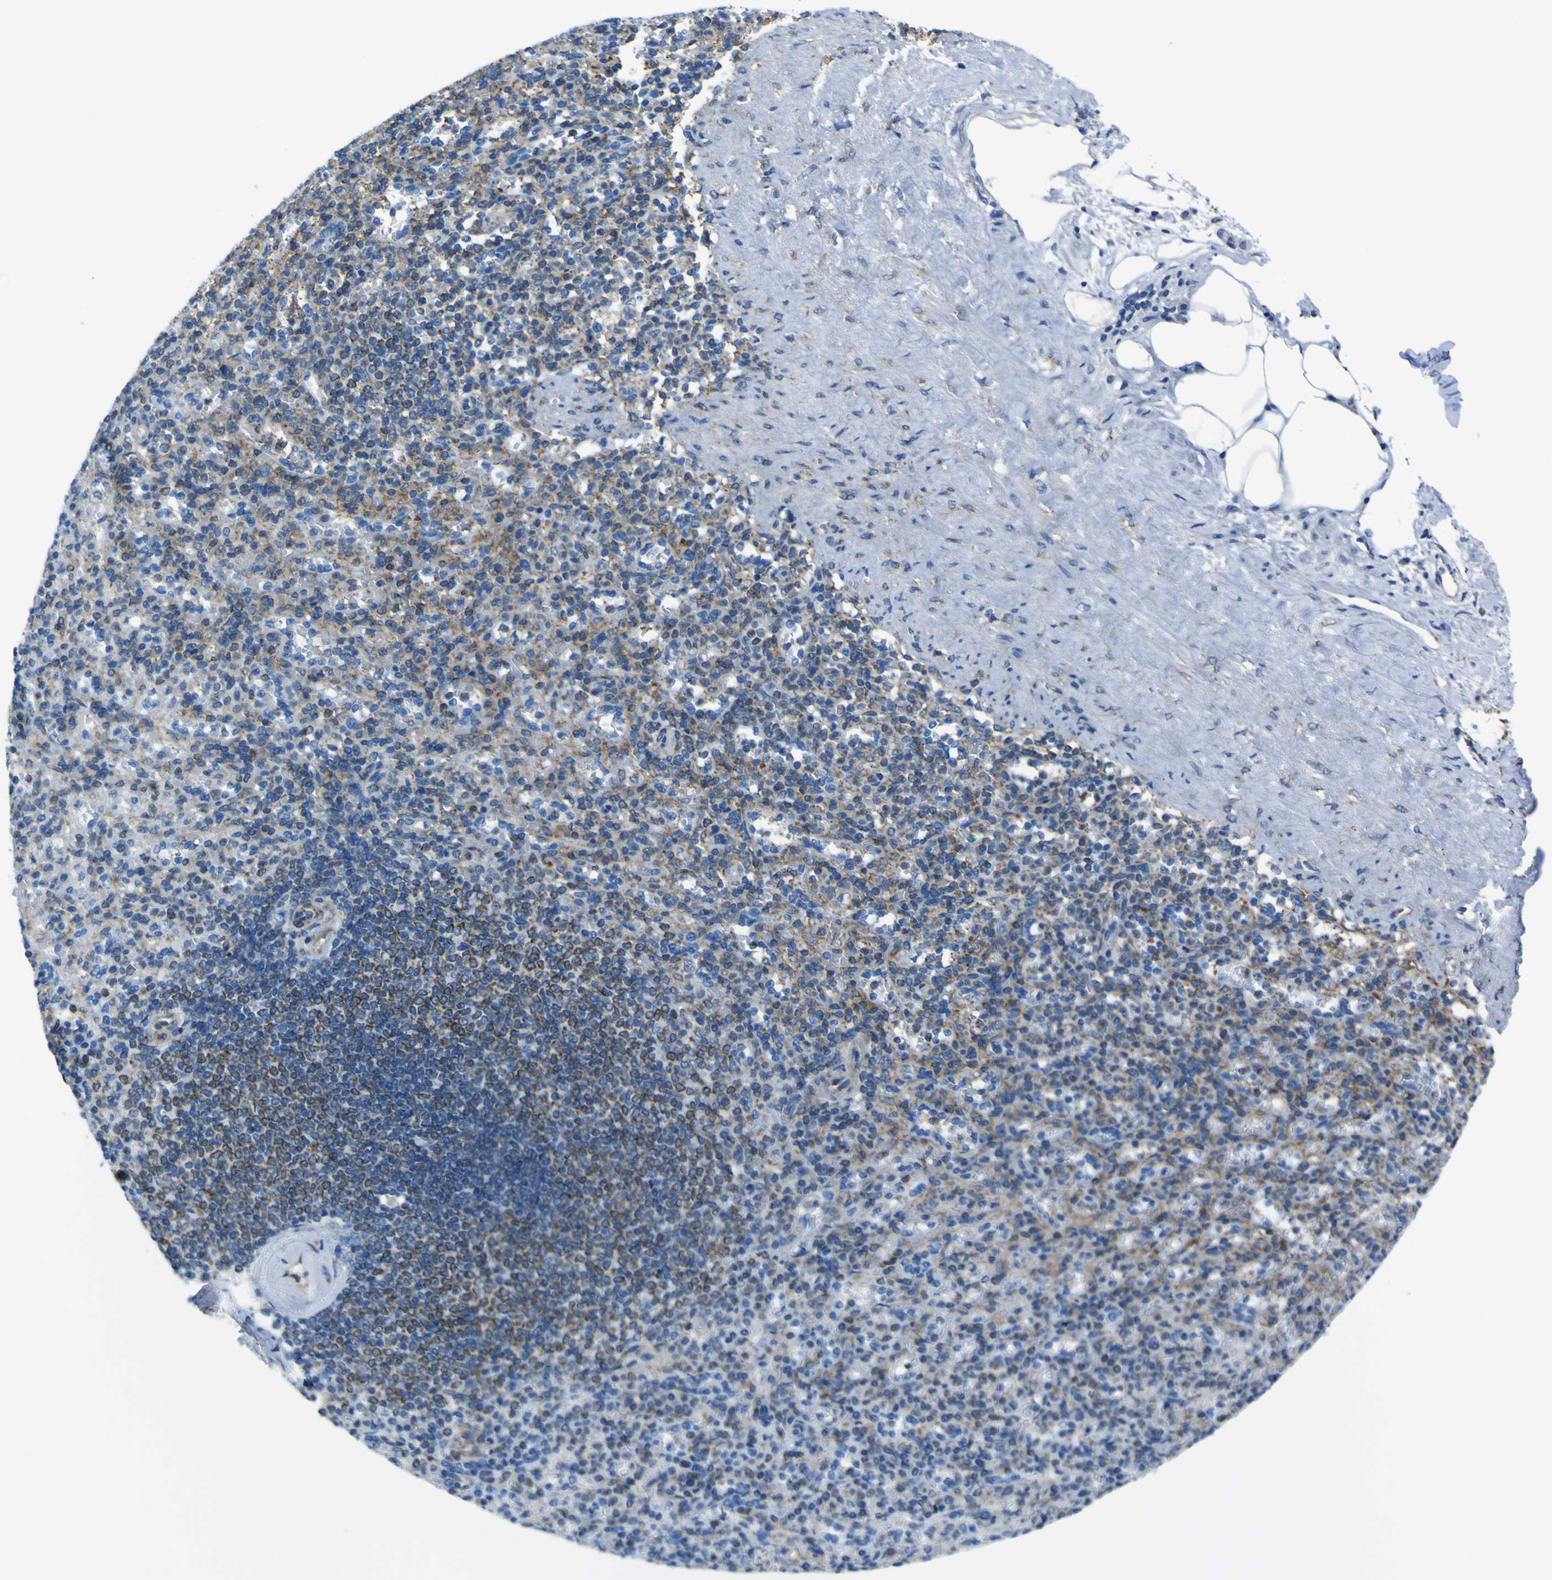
{"staining": {"intensity": "moderate", "quantity": "25%-75%", "location": "cytoplasmic/membranous"}, "tissue": "spleen", "cell_type": "Cells in red pulp", "image_type": "normal", "snomed": [{"axis": "morphology", "description": "Normal tissue, NOS"}, {"axis": "topography", "description": "Spleen"}], "caption": "Moderate cytoplasmic/membranous positivity for a protein is seen in approximately 25%-75% of cells in red pulp of unremarkable spleen using IHC.", "gene": "STIM1", "patient": {"sex": "female", "age": 74}}